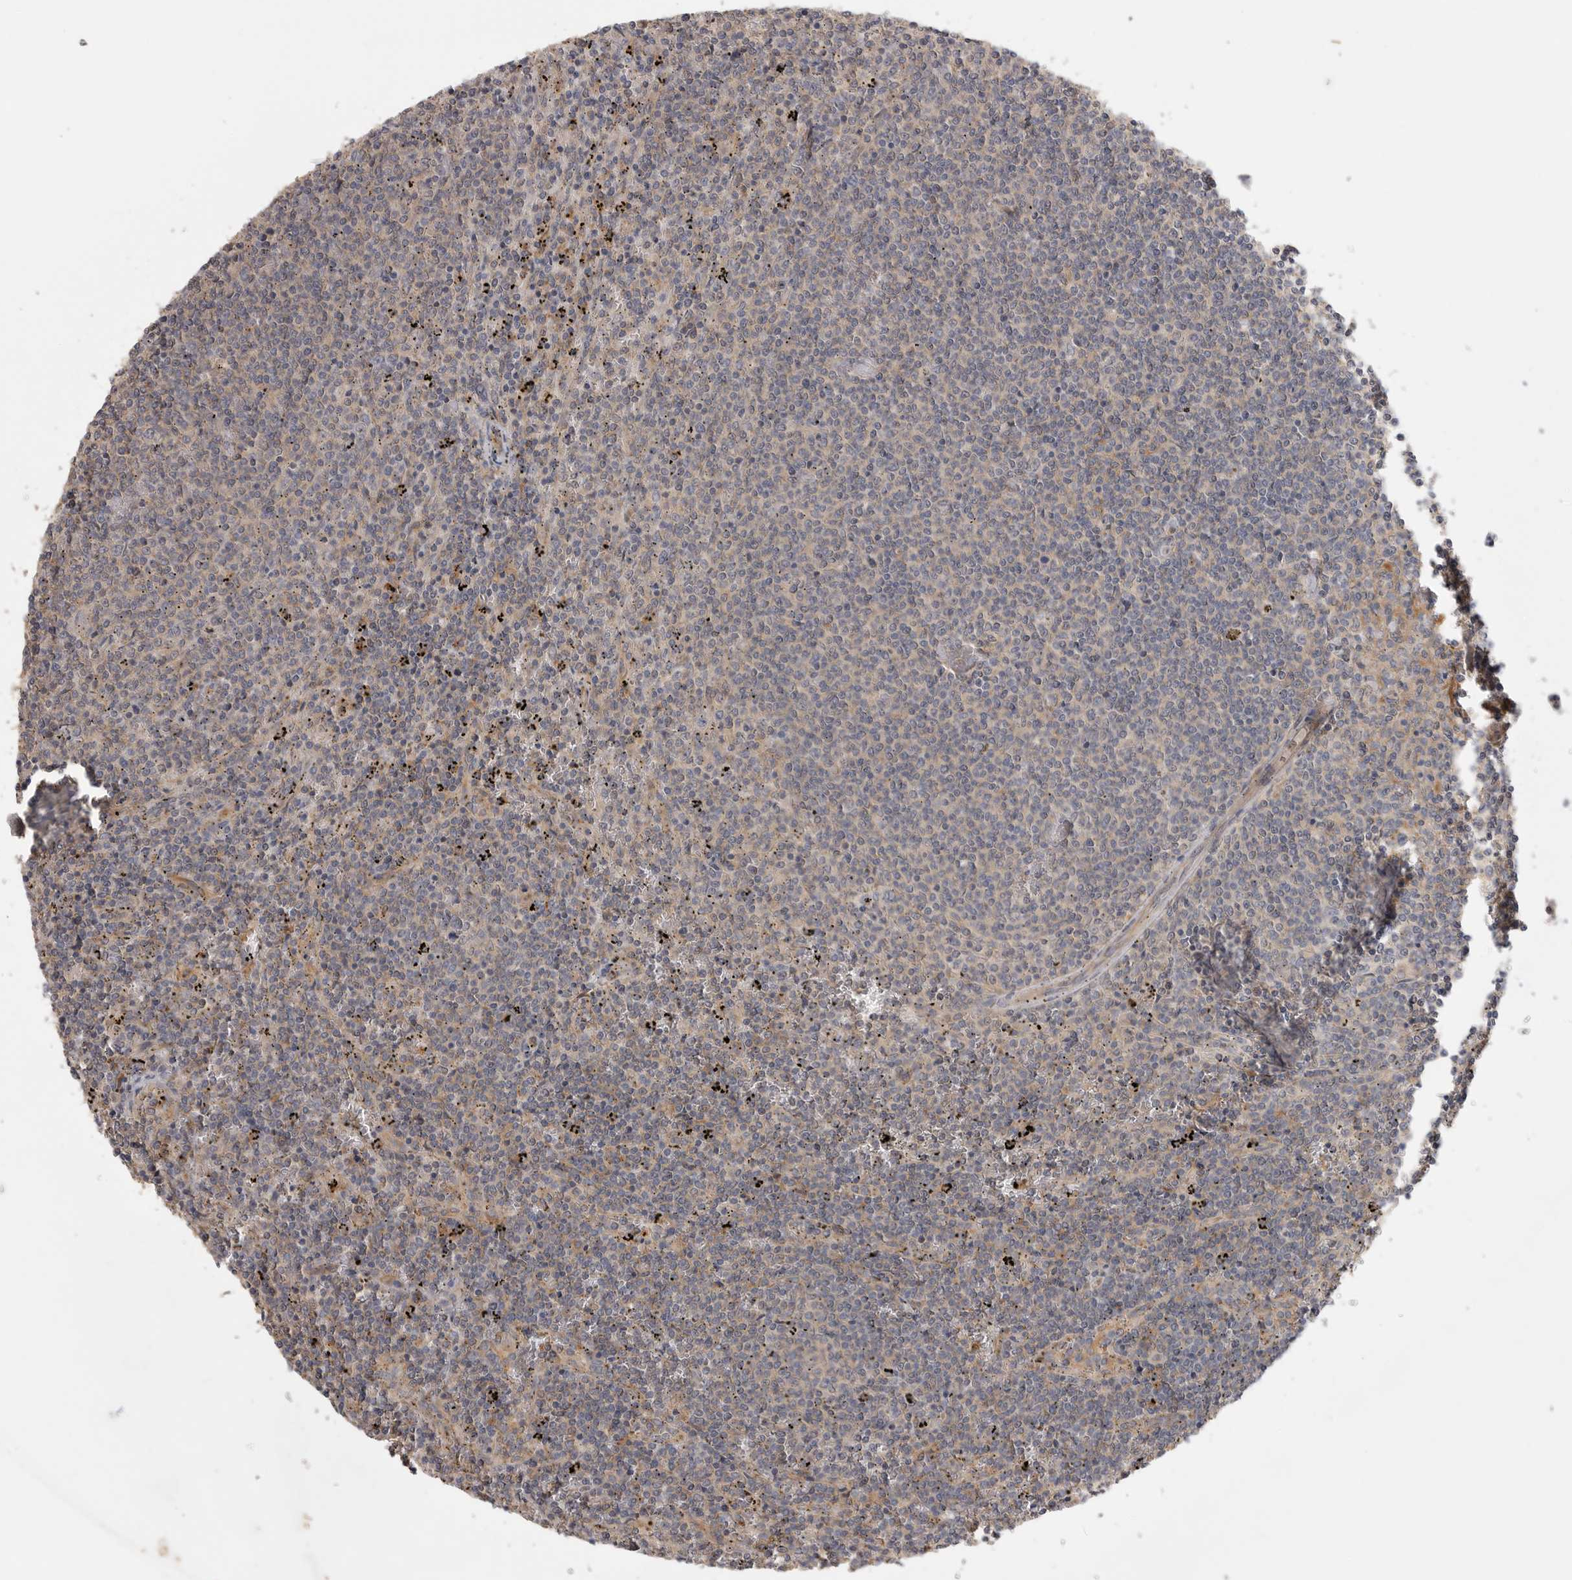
{"staining": {"intensity": "negative", "quantity": "none", "location": "none"}, "tissue": "lymphoma", "cell_type": "Tumor cells", "image_type": "cancer", "snomed": [{"axis": "morphology", "description": "Malignant lymphoma, non-Hodgkin's type, Low grade"}, {"axis": "topography", "description": "Spleen"}], "caption": "An IHC histopathology image of lymphoma is shown. There is no staining in tumor cells of lymphoma. (Brightfield microscopy of DAB (3,3'-diaminobenzidine) IHC at high magnification).", "gene": "ZNF232", "patient": {"sex": "female", "age": 50}}